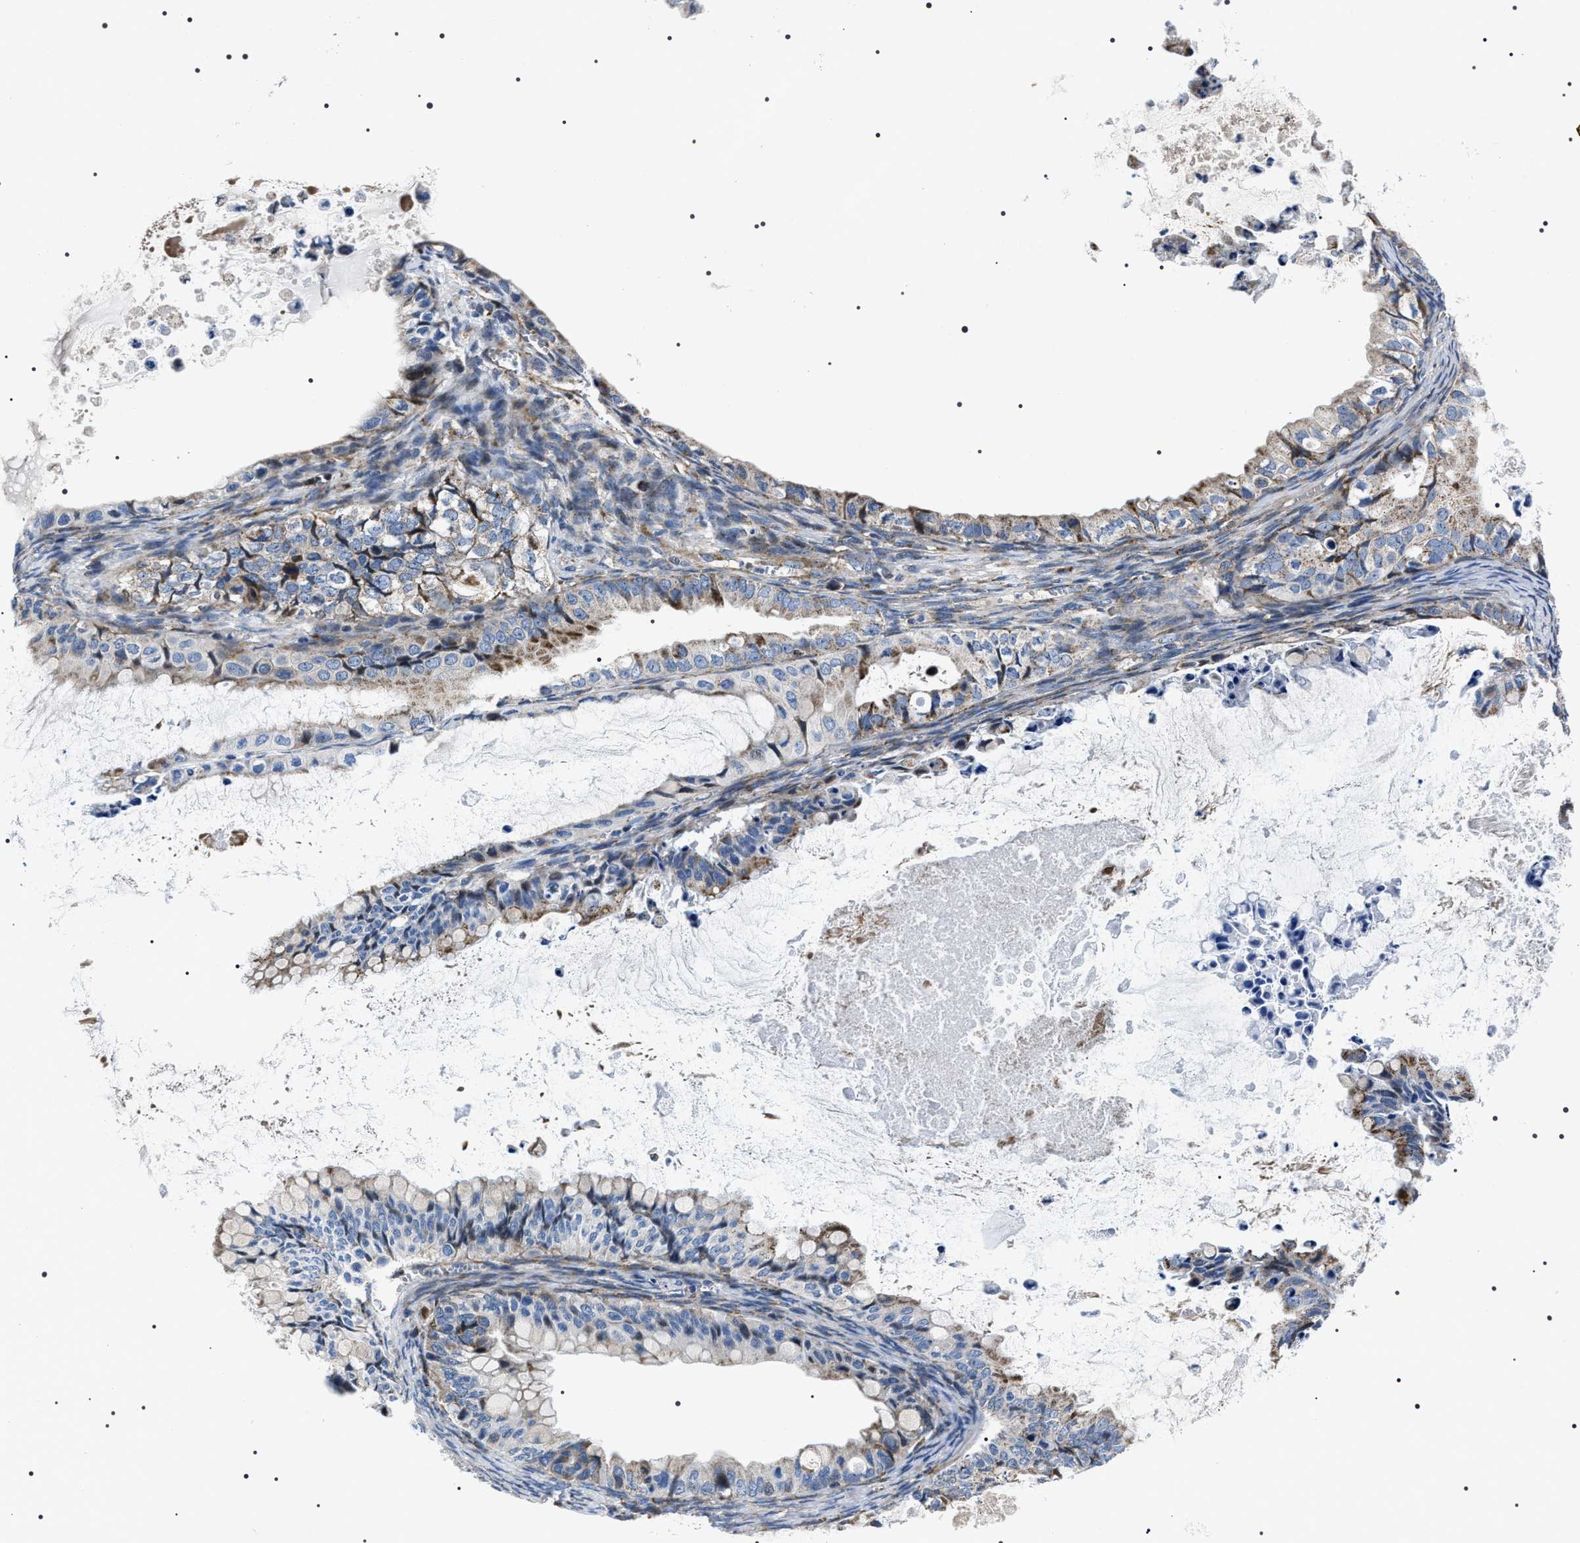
{"staining": {"intensity": "moderate", "quantity": "<25%", "location": "cytoplasmic/membranous"}, "tissue": "ovarian cancer", "cell_type": "Tumor cells", "image_type": "cancer", "snomed": [{"axis": "morphology", "description": "Cystadenocarcinoma, mucinous, NOS"}, {"axis": "topography", "description": "Ovary"}], "caption": "Protein expression analysis of human ovarian cancer (mucinous cystadenocarcinoma) reveals moderate cytoplasmic/membranous expression in approximately <25% of tumor cells.", "gene": "NTMT1", "patient": {"sex": "female", "age": 80}}